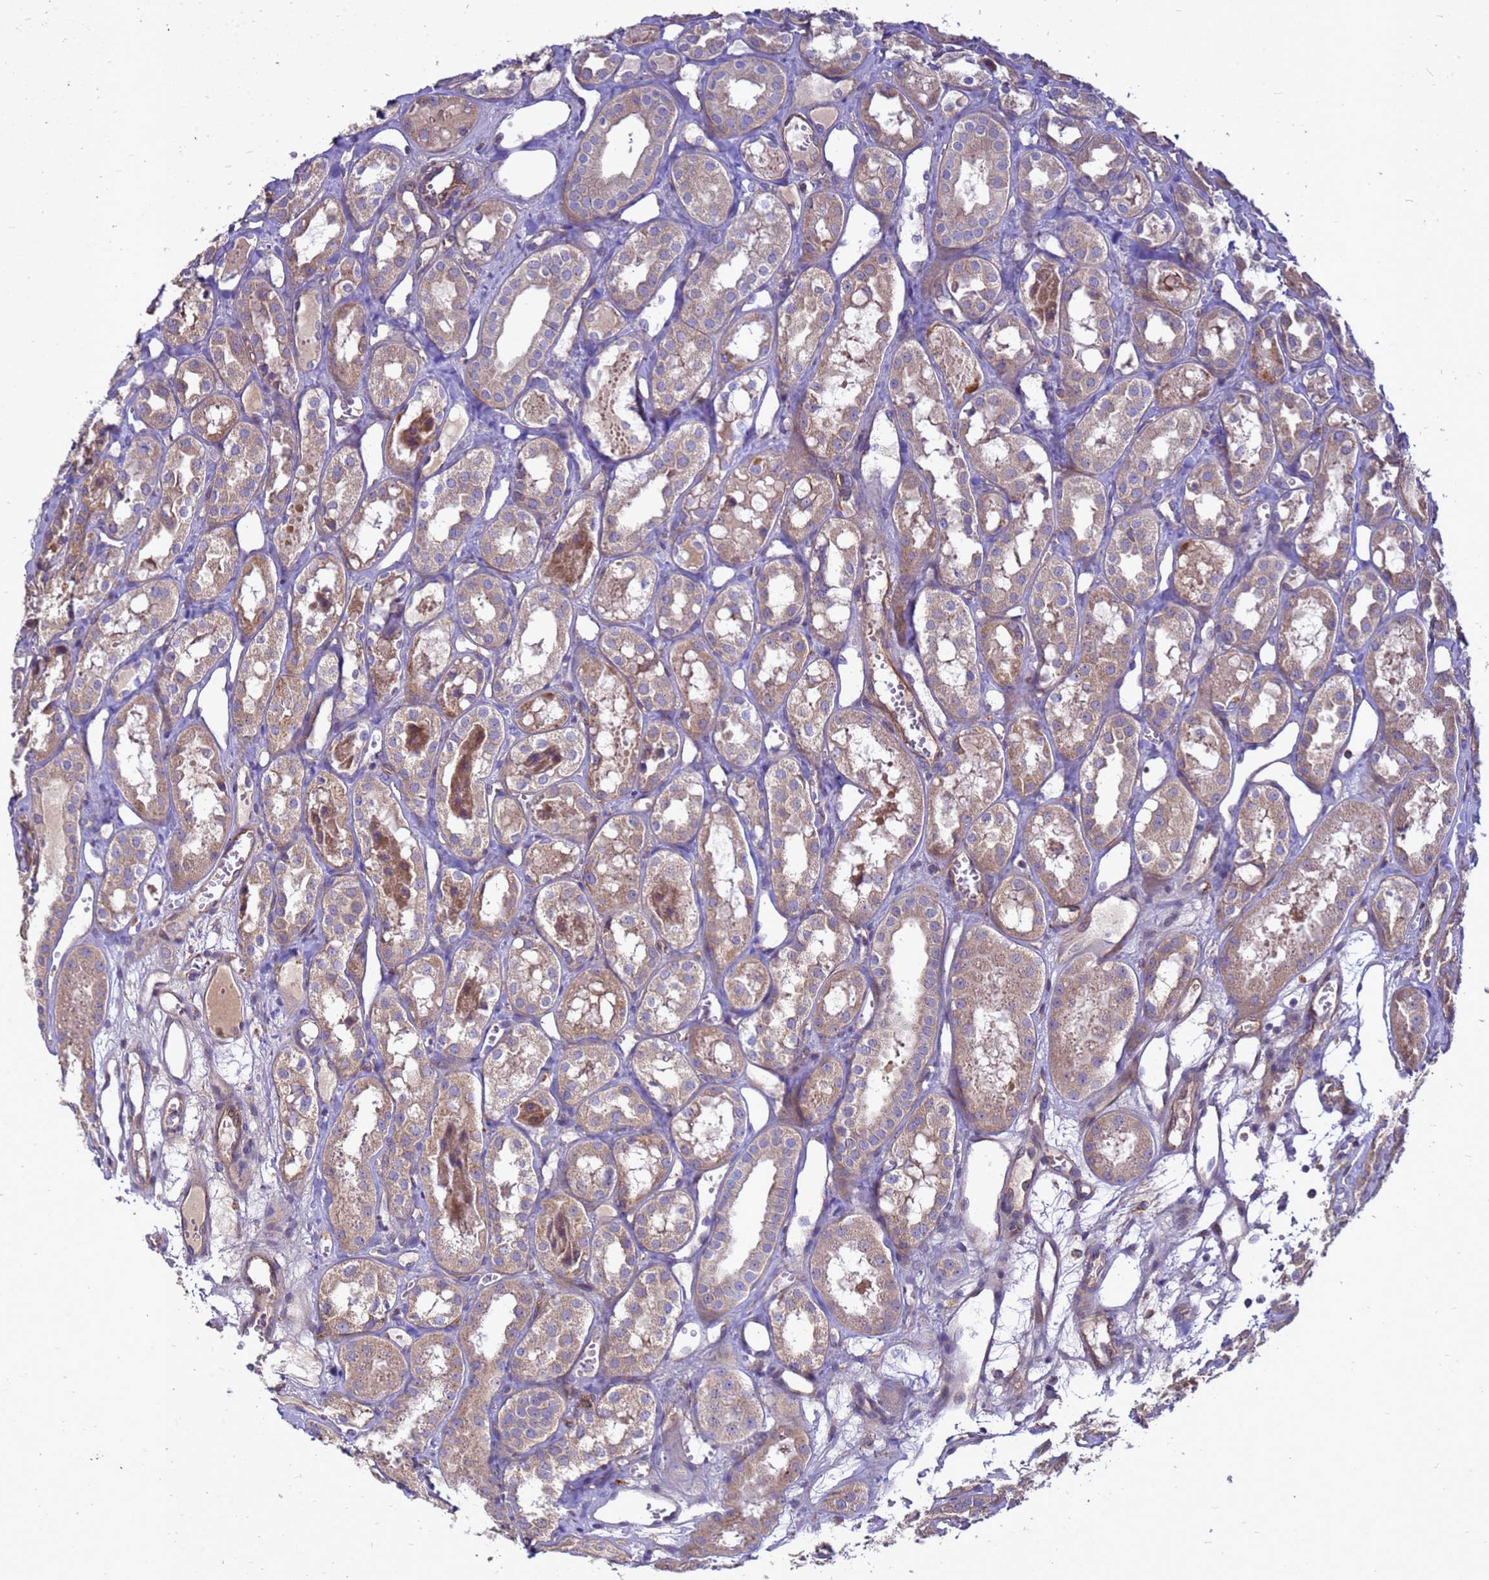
{"staining": {"intensity": "moderate", "quantity": ">75%", "location": "cytoplasmic/membranous"}, "tissue": "kidney", "cell_type": "Cells in glomeruli", "image_type": "normal", "snomed": [{"axis": "morphology", "description": "Normal tissue, NOS"}, {"axis": "topography", "description": "Kidney"}], "caption": "A brown stain labels moderate cytoplasmic/membranous positivity of a protein in cells in glomeruli of normal kidney.", "gene": "RNF215", "patient": {"sex": "male", "age": 16}}